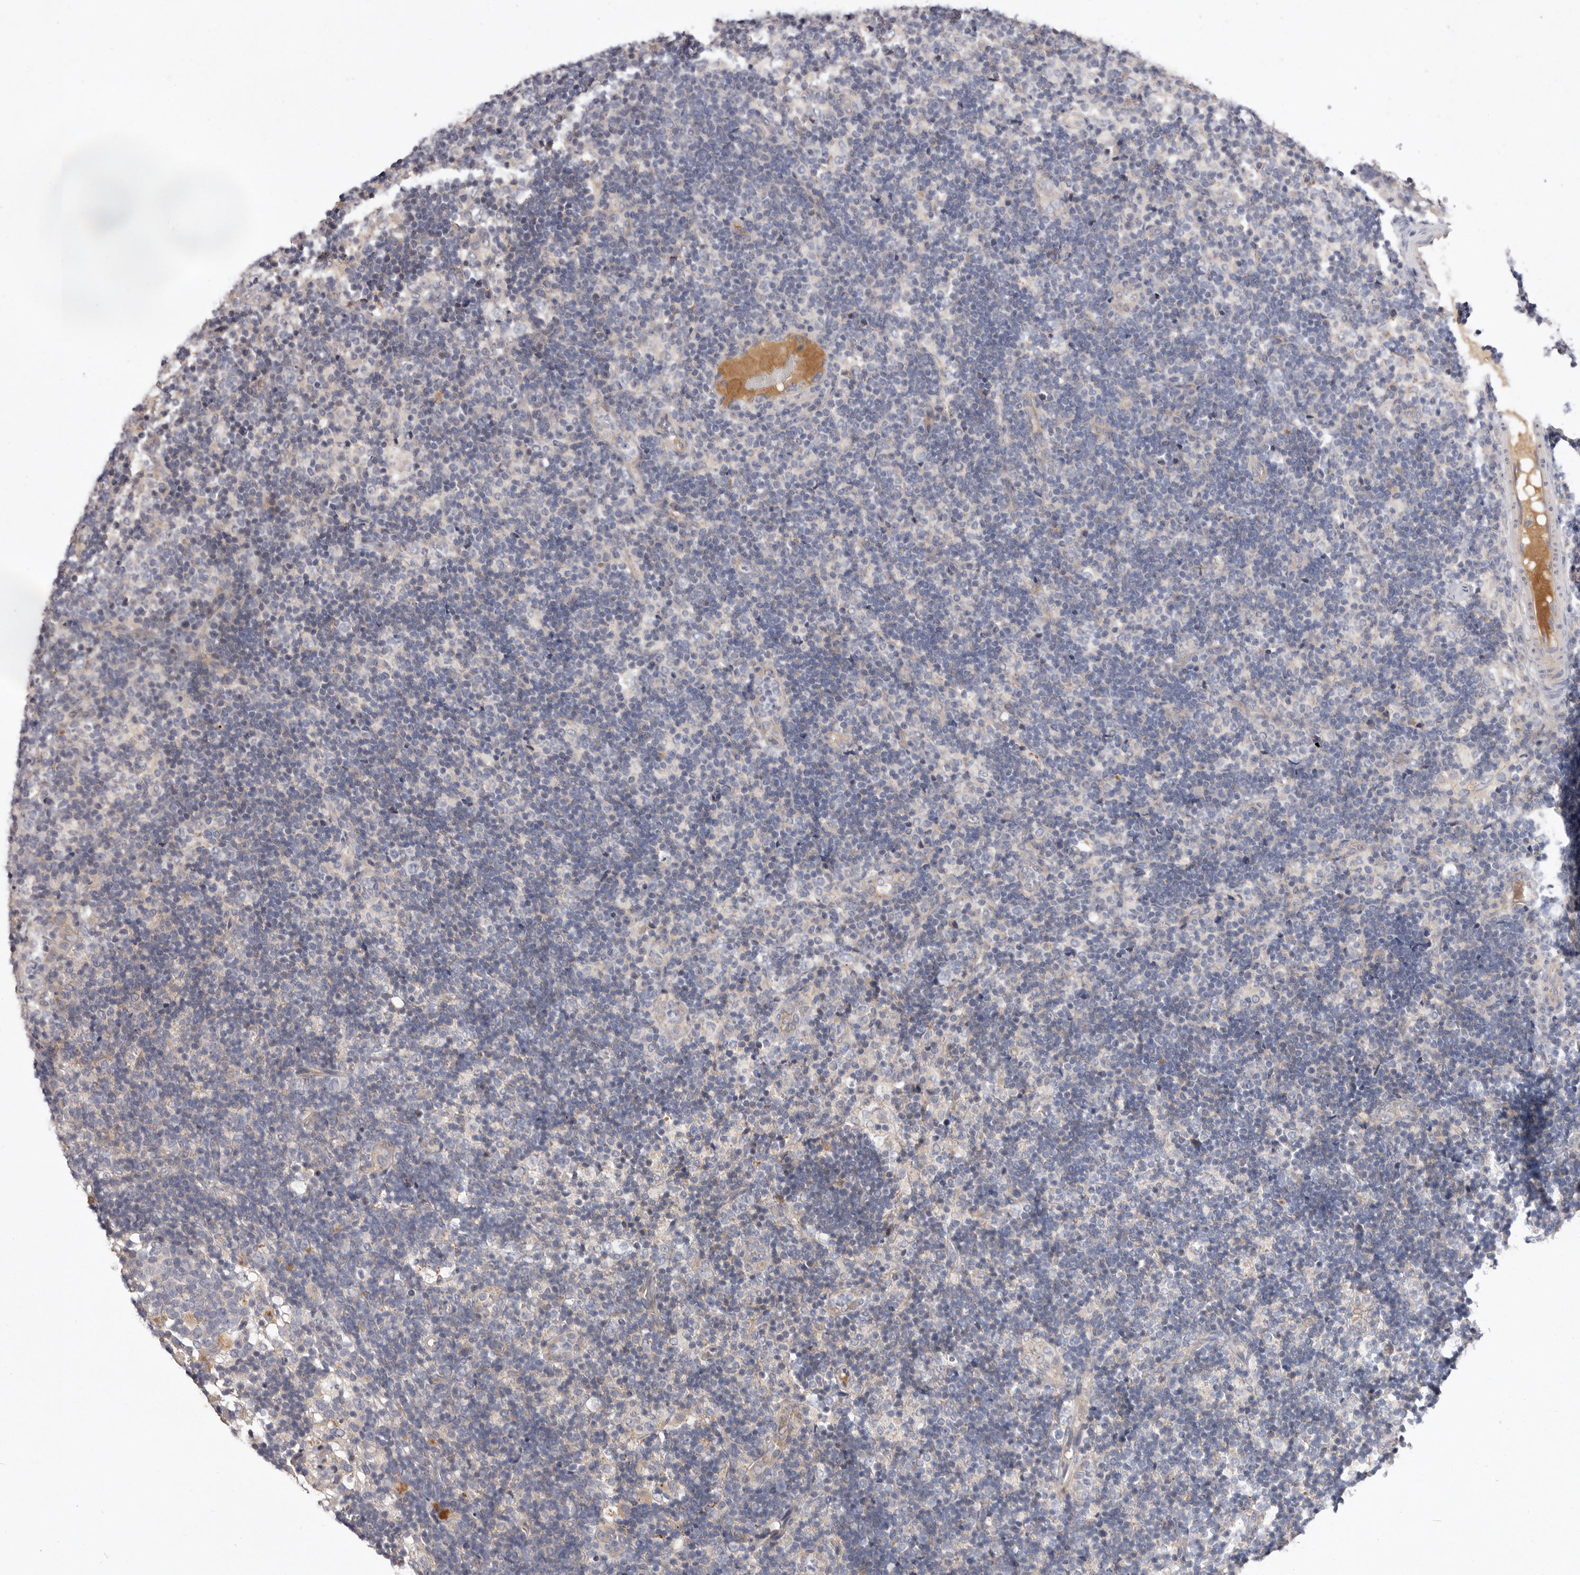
{"staining": {"intensity": "negative", "quantity": "none", "location": "none"}, "tissue": "lymph node", "cell_type": "Germinal center cells", "image_type": "normal", "snomed": [{"axis": "morphology", "description": "Normal tissue, NOS"}, {"axis": "topography", "description": "Lymph node"}], "caption": "This is a image of IHC staining of normal lymph node, which shows no positivity in germinal center cells. (DAB (3,3'-diaminobenzidine) IHC with hematoxylin counter stain).", "gene": "STK16", "patient": {"sex": "female", "age": 22}}